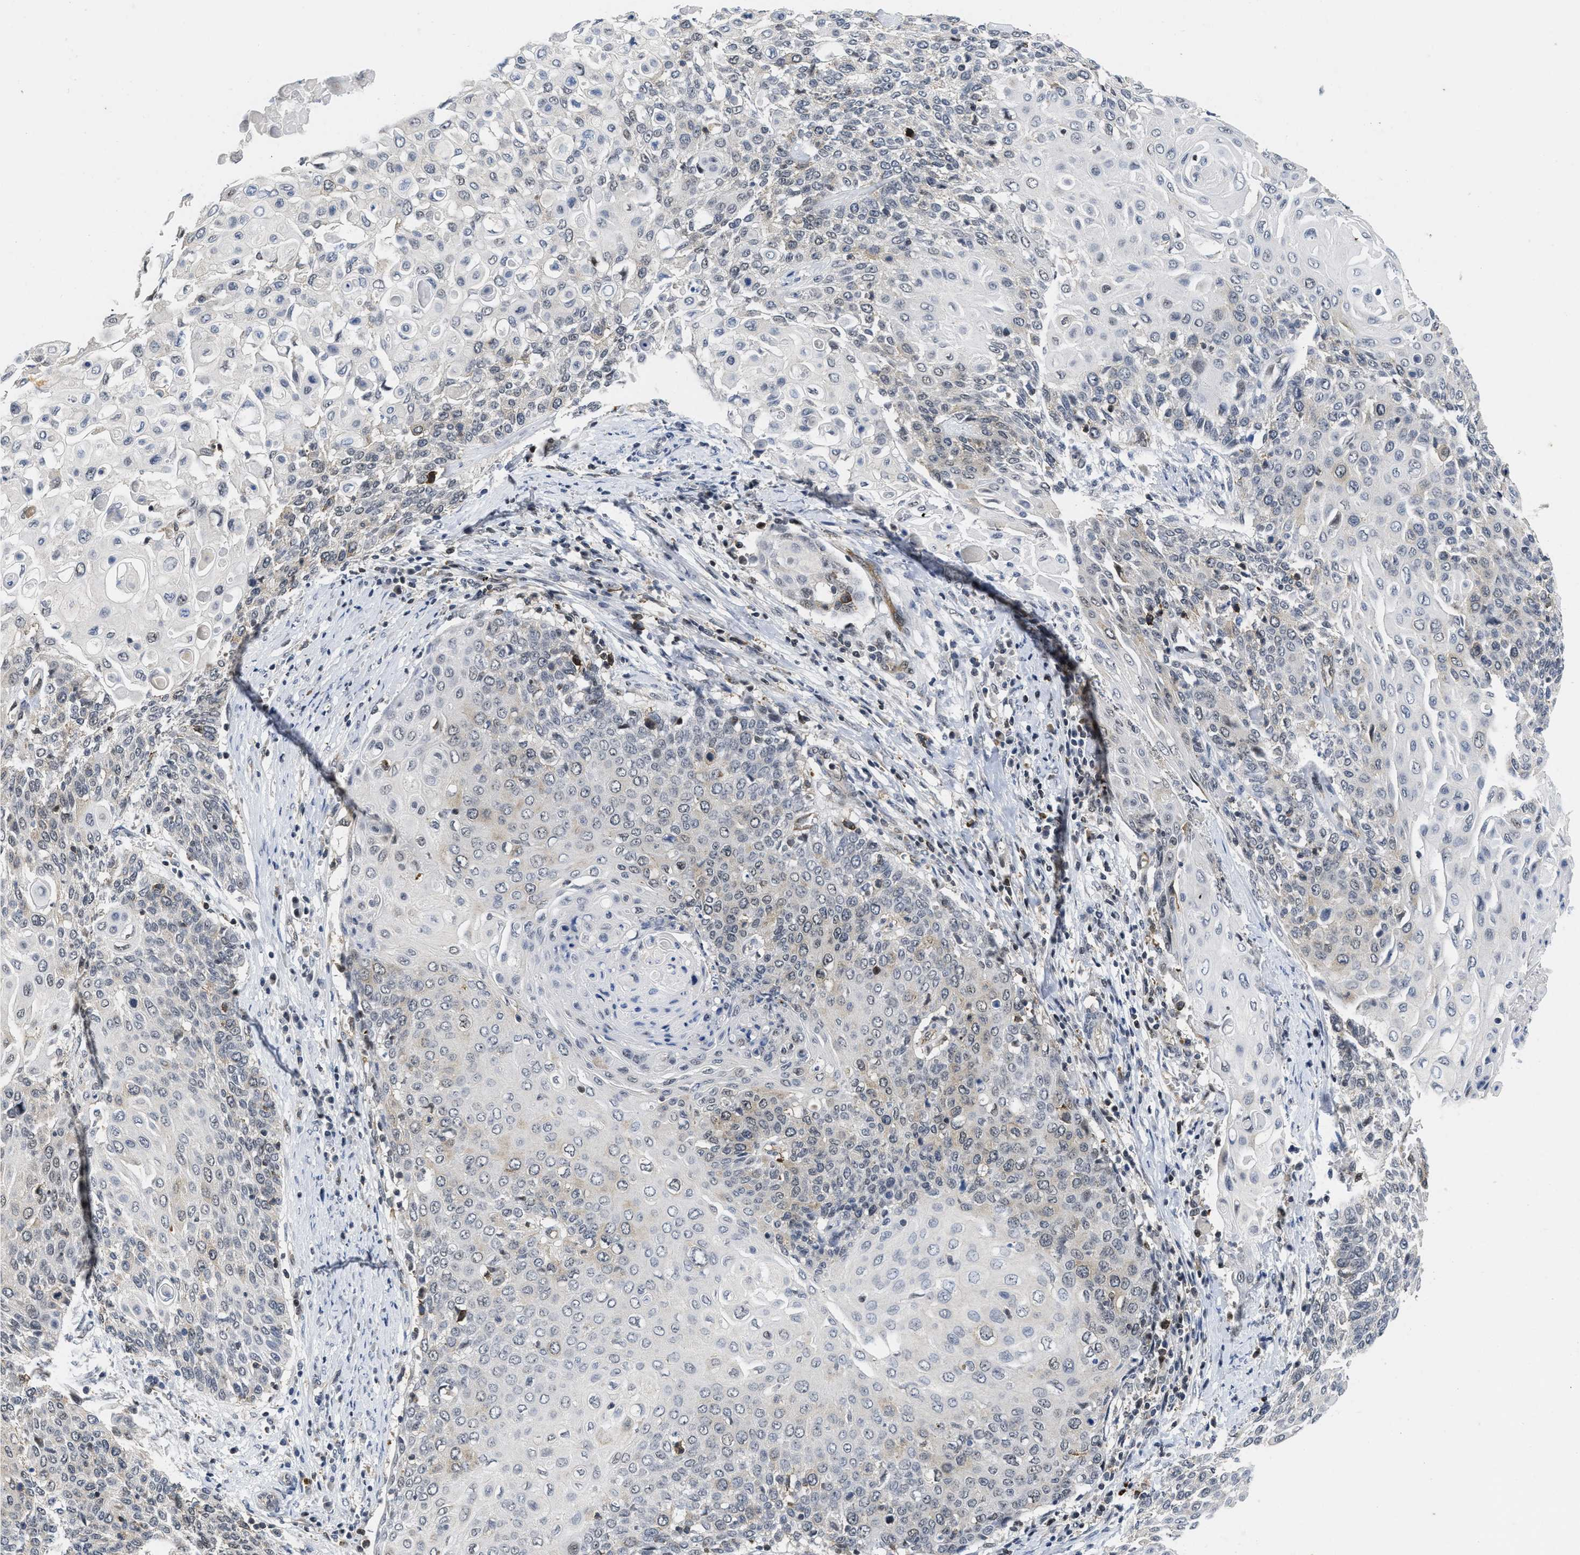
{"staining": {"intensity": "negative", "quantity": "none", "location": "none"}, "tissue": "cervical cancer", "cell_type": "Tumor cells", "image_type": "cancer", "snomed": [{"axis": "morphology", "description": "Squamous cell carcinoma, NOS"}, {"axis": "topography", "description": "Cervix"}], "caption": "DAB (3,3'-diaminobenzidine) immunohistochemical staining of human cervical cancer (squamous cell carcinoma) displays no significant positivity in tumor cells.", "gene": "HIF1A", "patient": {"sex": "female", "age": 39}}